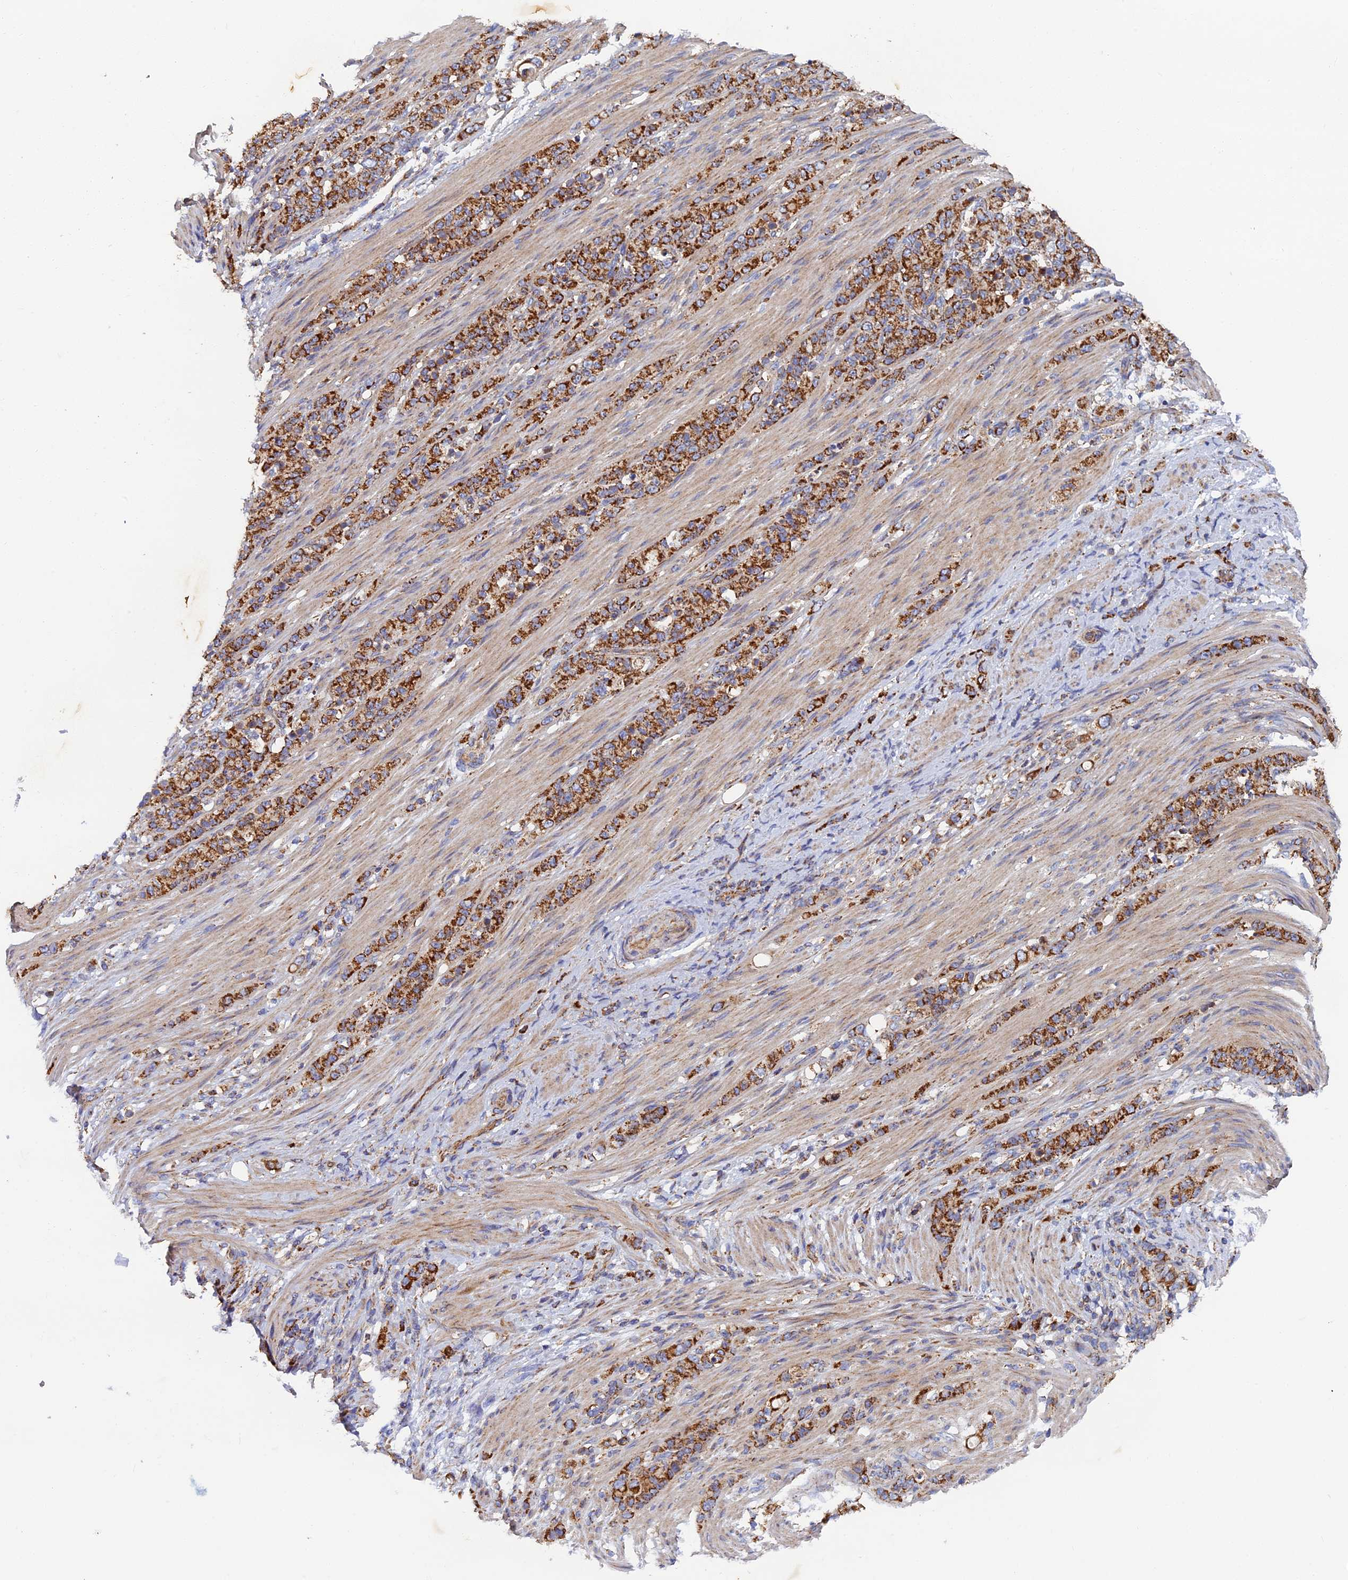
{"staining": {"intensity": "strong", "quantity": ">75%", "location": "cytoplasmic/membranous"}, "tissue": "stomach cancer", "cell_type": "Tumor cells", "image_type": "cancer", "snomed": [{"axis": "morphology", "description": "Adenocarcinoma, NOS"}, {"axis": "topography", "description": "Stomach"}], "caption": "This is an image of immunohistochemistry staining of stomach adenocarcinoma, which shows strong positivity in the cytoplasmic/membranous of tumor cells.", "gene": "MRPS9", "patient": {"sex": "female", "age": 79}}